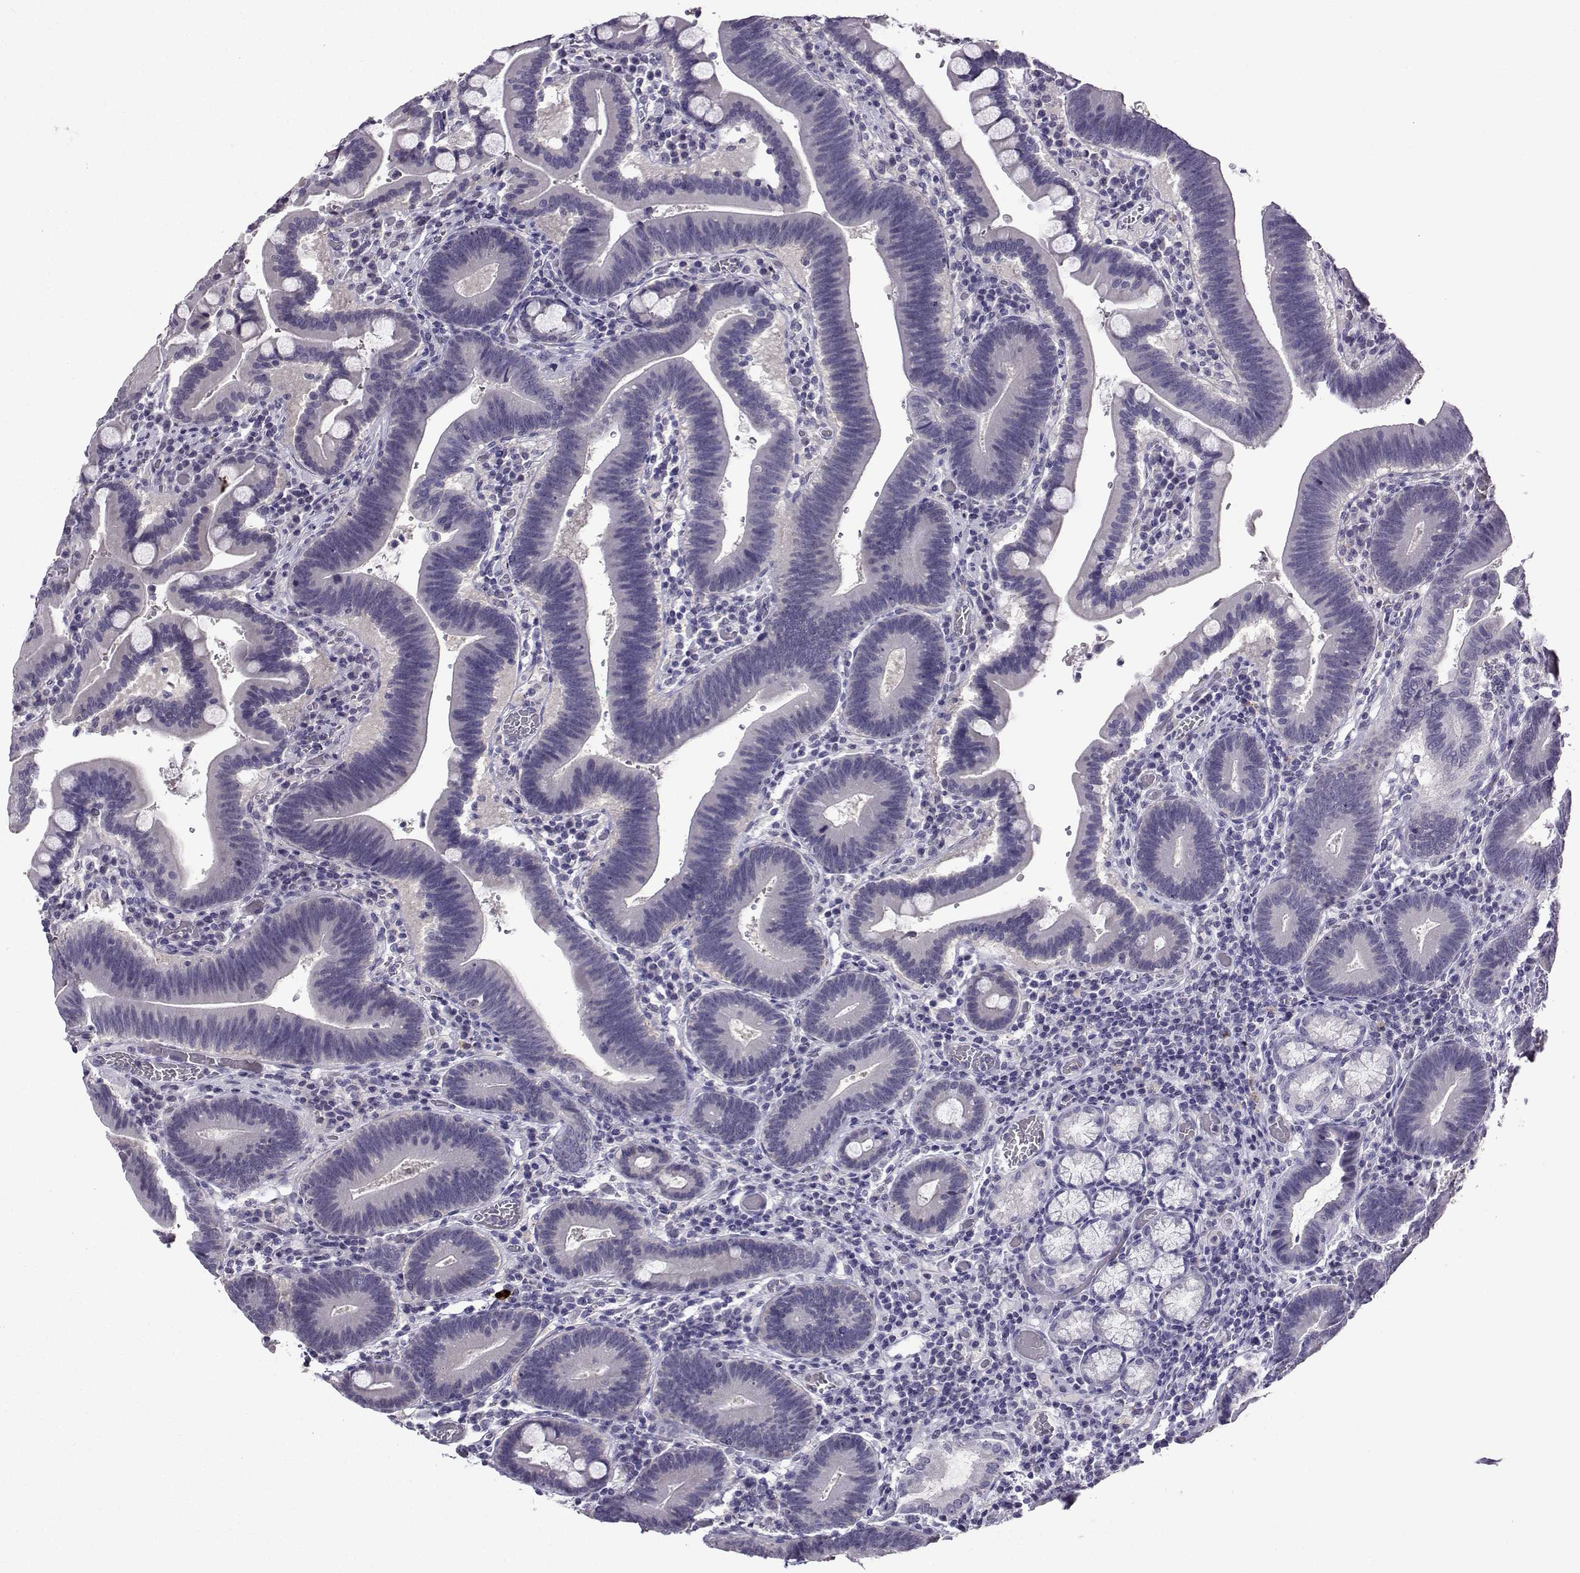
{"staining": {"intensity": "negative", "quantity": "none", "location": "none"}, "tissue": "duodenum", "cell_type": "Glandular cells", "image_type": "normal", "snomed": [{"axis": "morphology", "description": "Normal tissue, NOS"}, {"axis": "topography", "description": "Duodenum"}], "caption": "The image exhibits no staining of glandular cells in normal duodenum. Nuclei are stained in blue.", "gene": "LRFN2", "patient": {"sex": "female", "age": 62}}